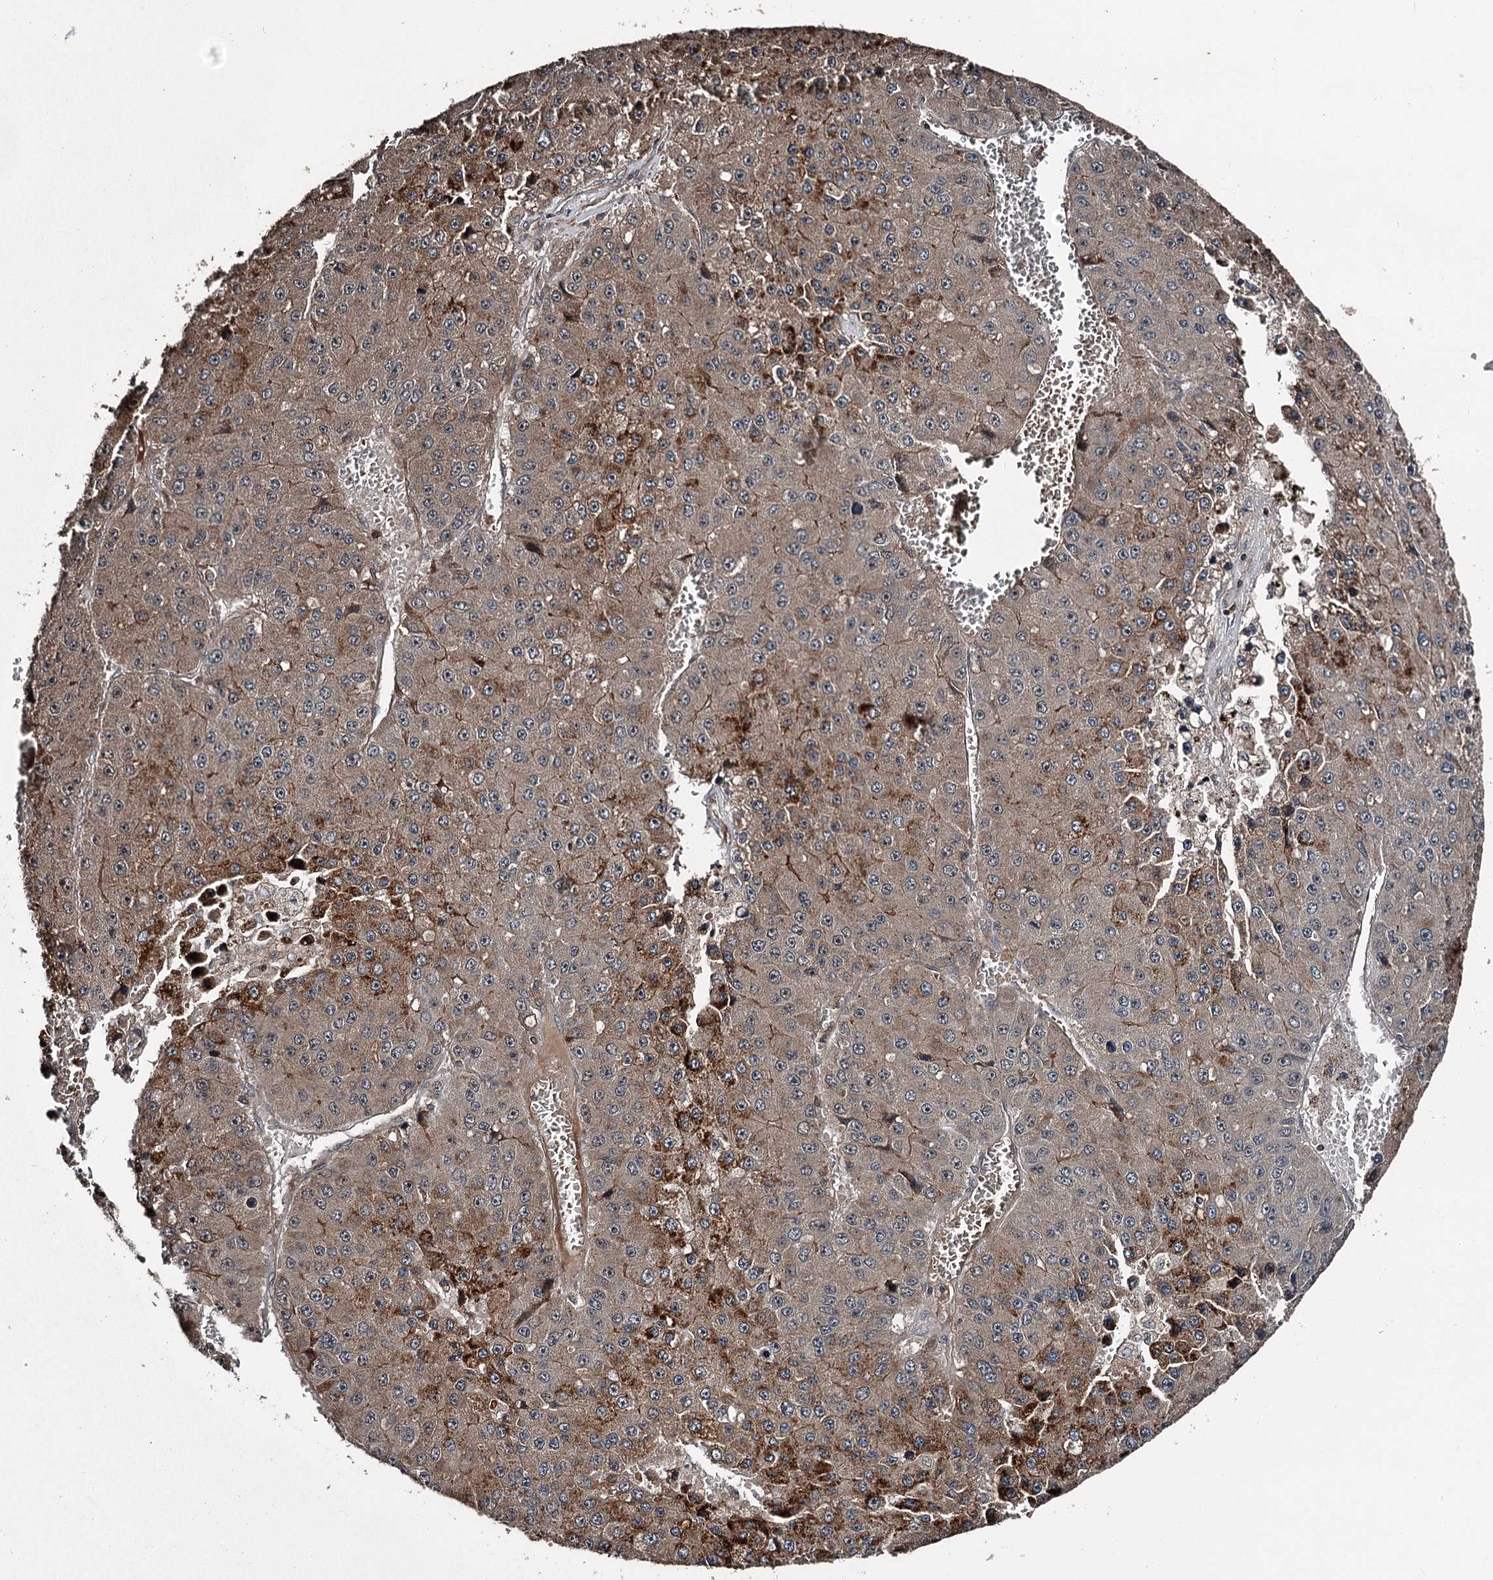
{"staining": {"intensity": "strong", "quantity": "<25%", "location": "cytoplasmic/membranous"}, "tissue": "liver cancer", "cell_type": "Tumor cells", "image_type": "cancer", "snomed": [{"axis": "morphology", "description": "Carcinoma, Hepatocellular, NOS"}, {"axis": "topography", "description": "Liver"}], "caption": "Immunohistochemistry (DAB (3,3'-diaminobenzidine)) staining of liver cancer (hepatocellular carcinoma) displays strong cytoplasmic/membranous protein staining in about <25% of tumor cells.", "gene": "RAB21", "patient": {"sex": "female", "age": 73}}